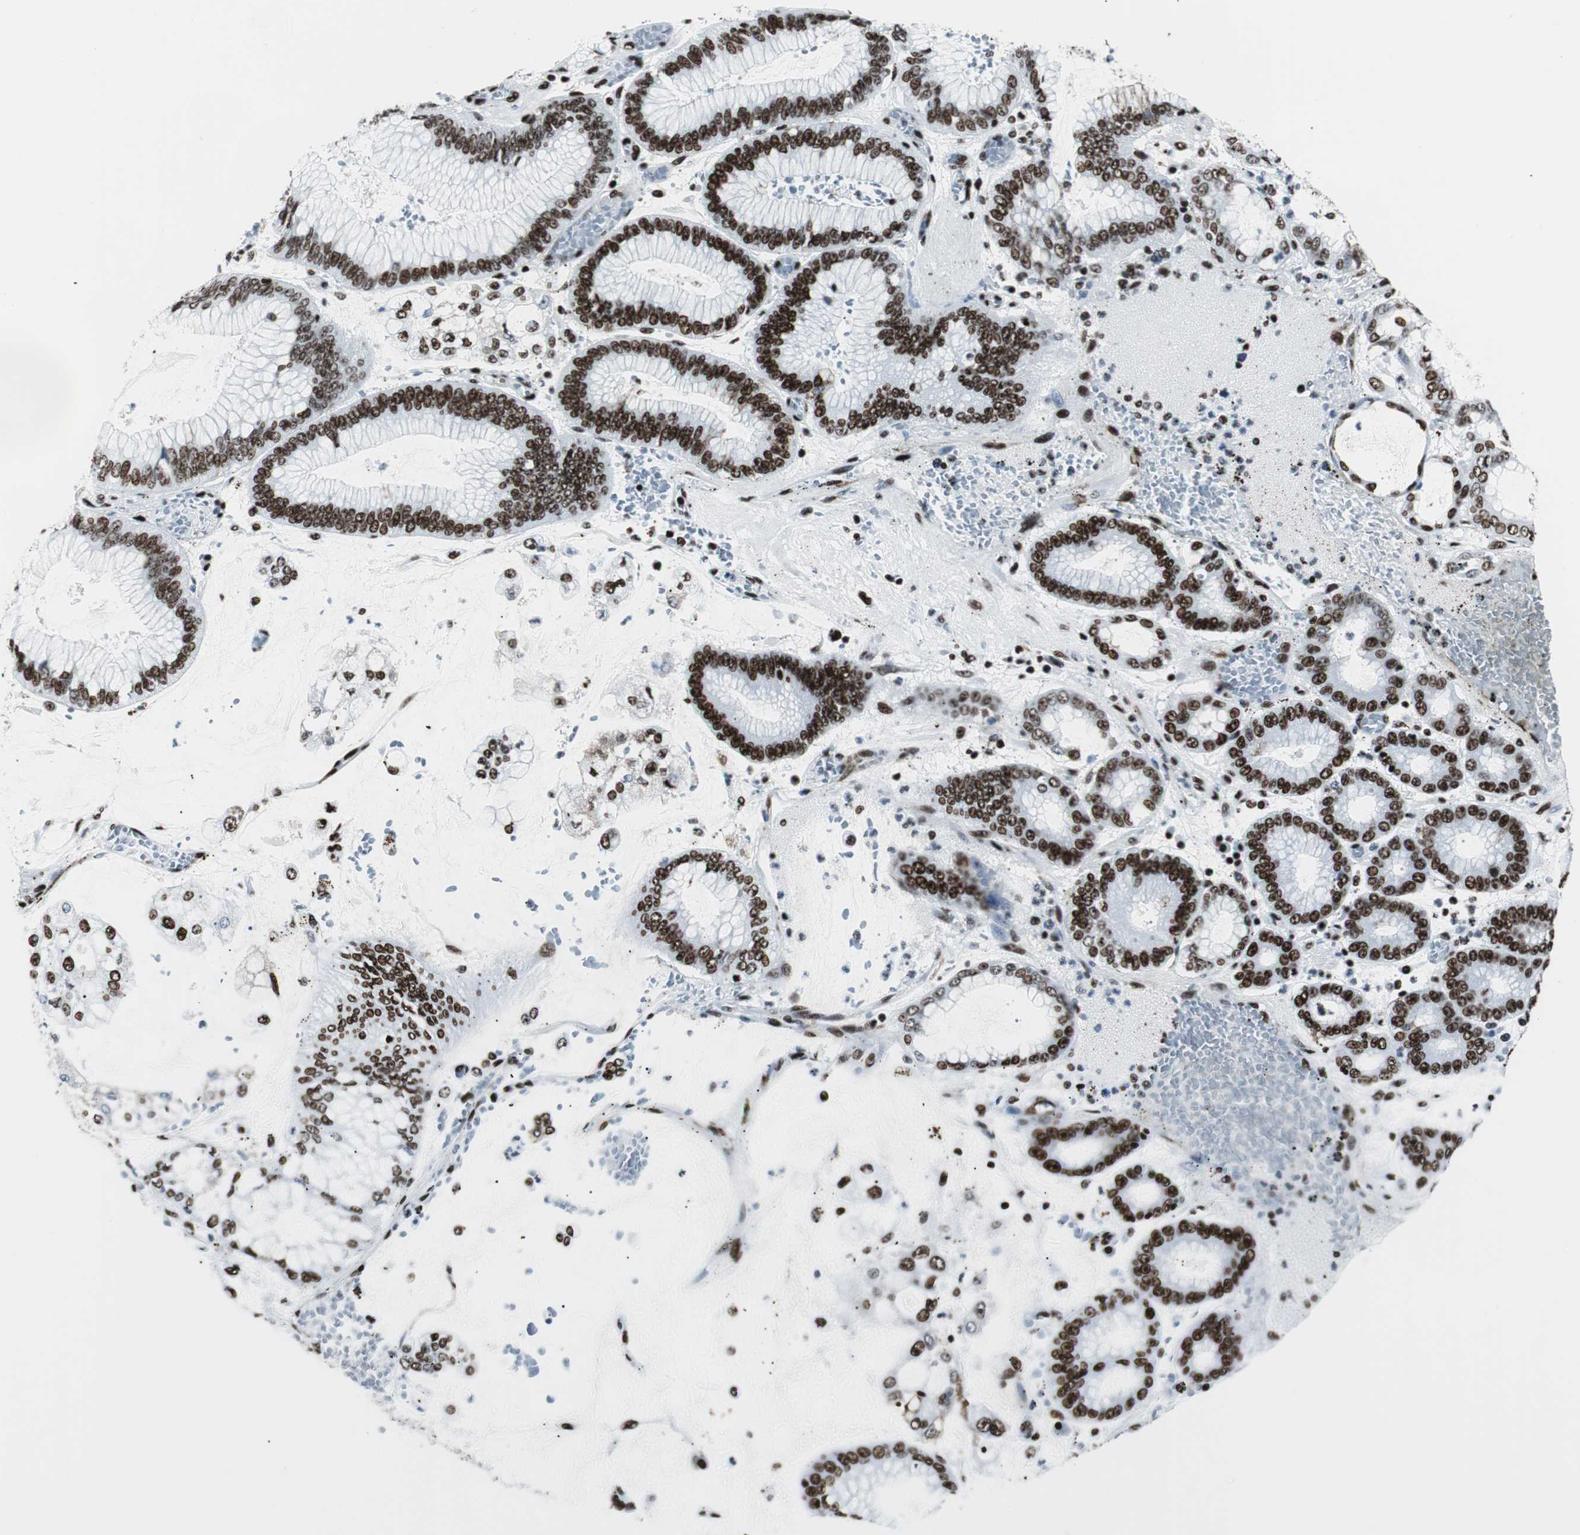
{"staining": {"intensity": "strong", "quantity": ">75%", "location": "nuclear"}, "tissue": "stomach cancer", "cell_type": "Tumor cells", "image_type": "cancer", "snomed": [{"axis": "morphology", "description": "Normal tissue, NOS"}, {"axis": "morphology", "description": "Adenocarcinoma, NOS"}, {"axis": "topography", "description": "Stomach, upper"}, {"axis": "topography", "description": "Stomach"}], "caption": "The image exhibits staining of stomach adenocarcinoma, revealing strong nuclear protein staining (brown color) within tumor cells.", "gene": "NCL", "patient": {"sex": "male", "age": 76}}